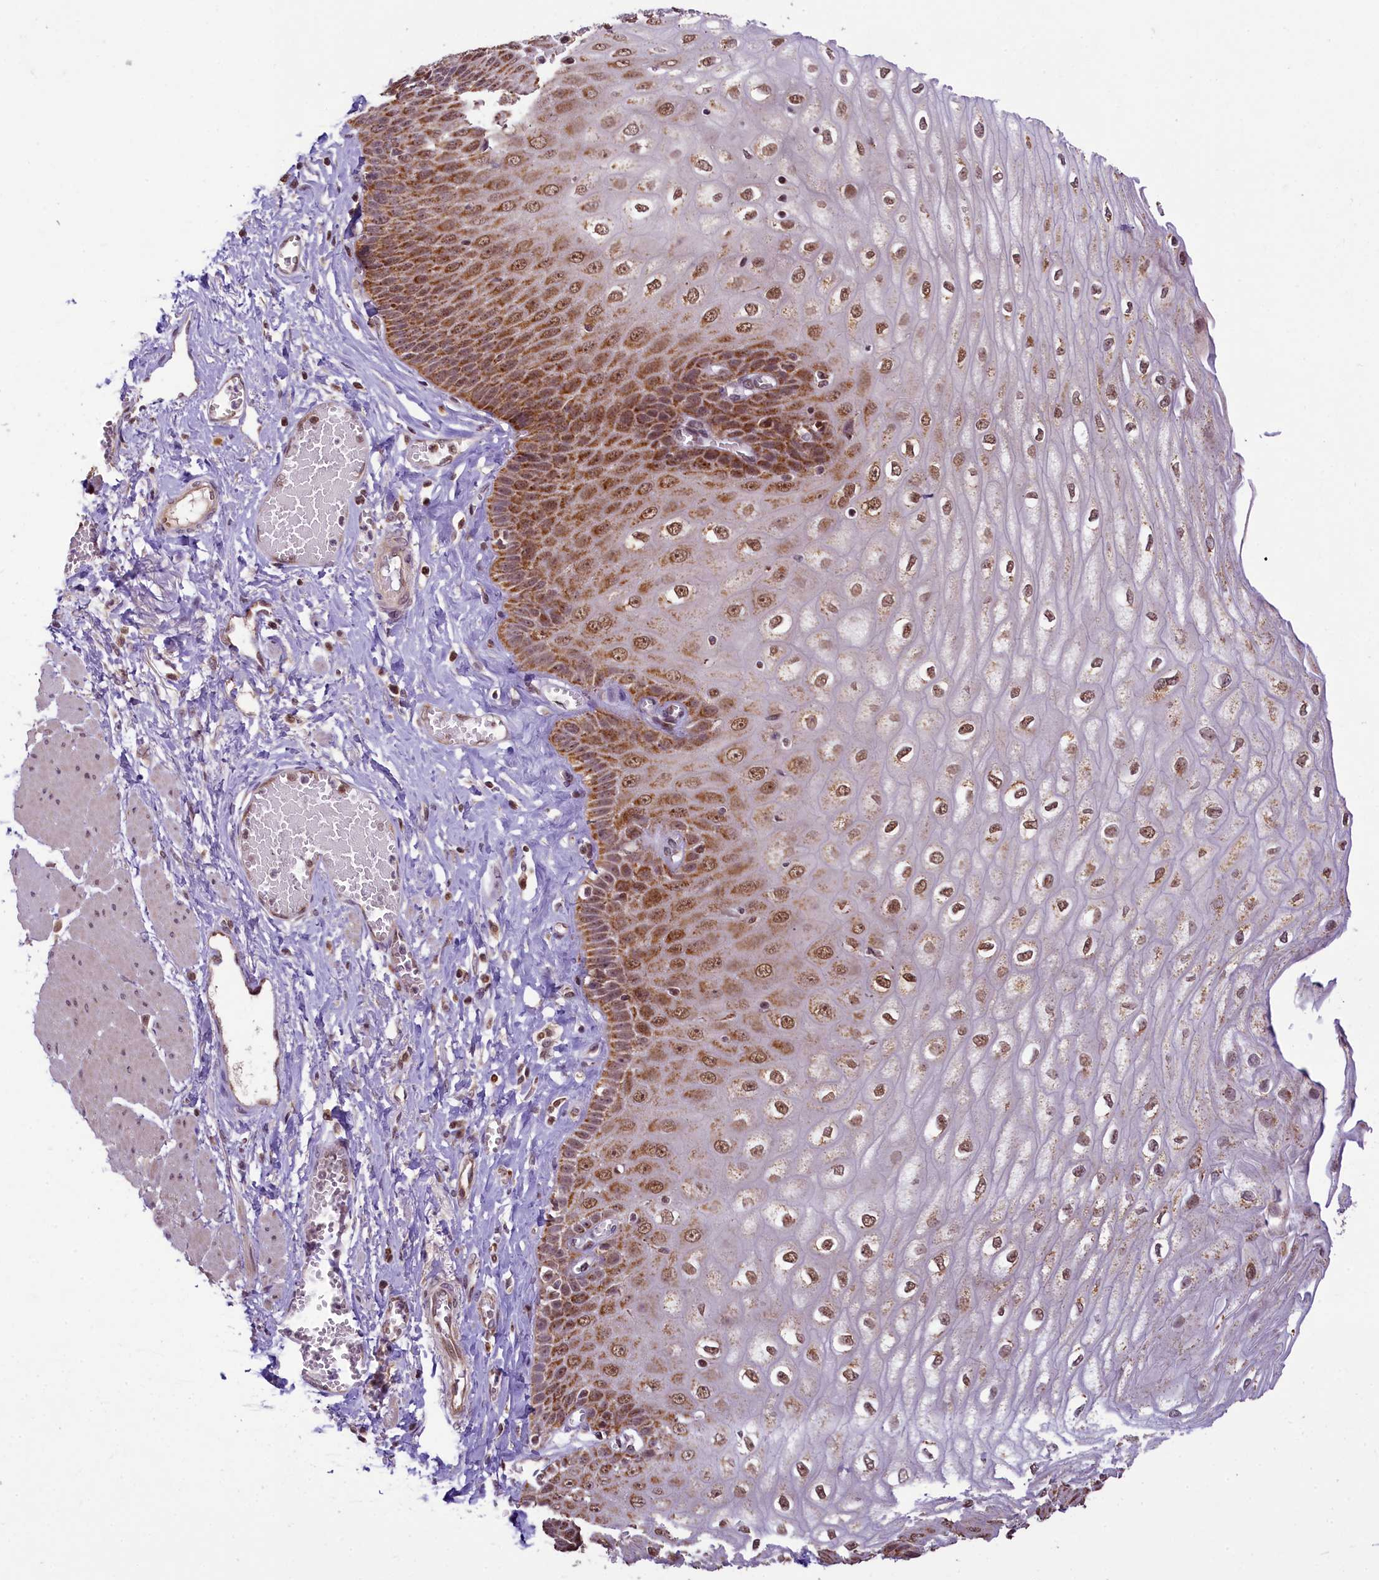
{"staining": {"intensity": "strong", "quantity": "25%-75%", "location": "cytoplasmic/membranous,nuclear"}, "tissue": "esophagus", "cell_type": "Squamous epithelial cells", "image_type": "normal", "snomed": [{"axis": "morphology", "description": "Normal tissue, NOS"}, {"axis": "topography", "description": "Esophagus"}], "caption": "IHC of normal human esophagus displays high levels of strong cytoplasmic/membranous,nuclear expression in about 25%-75% of squamous epithelial cells. The staining was performed using DAB (3,3'-diaminobenzidine), with brown indicating positive protein expression. Nuclei are stained blue with hematoxylin.", "gene": "PAF1", "patient": {"sex": "male", "age": 60}}